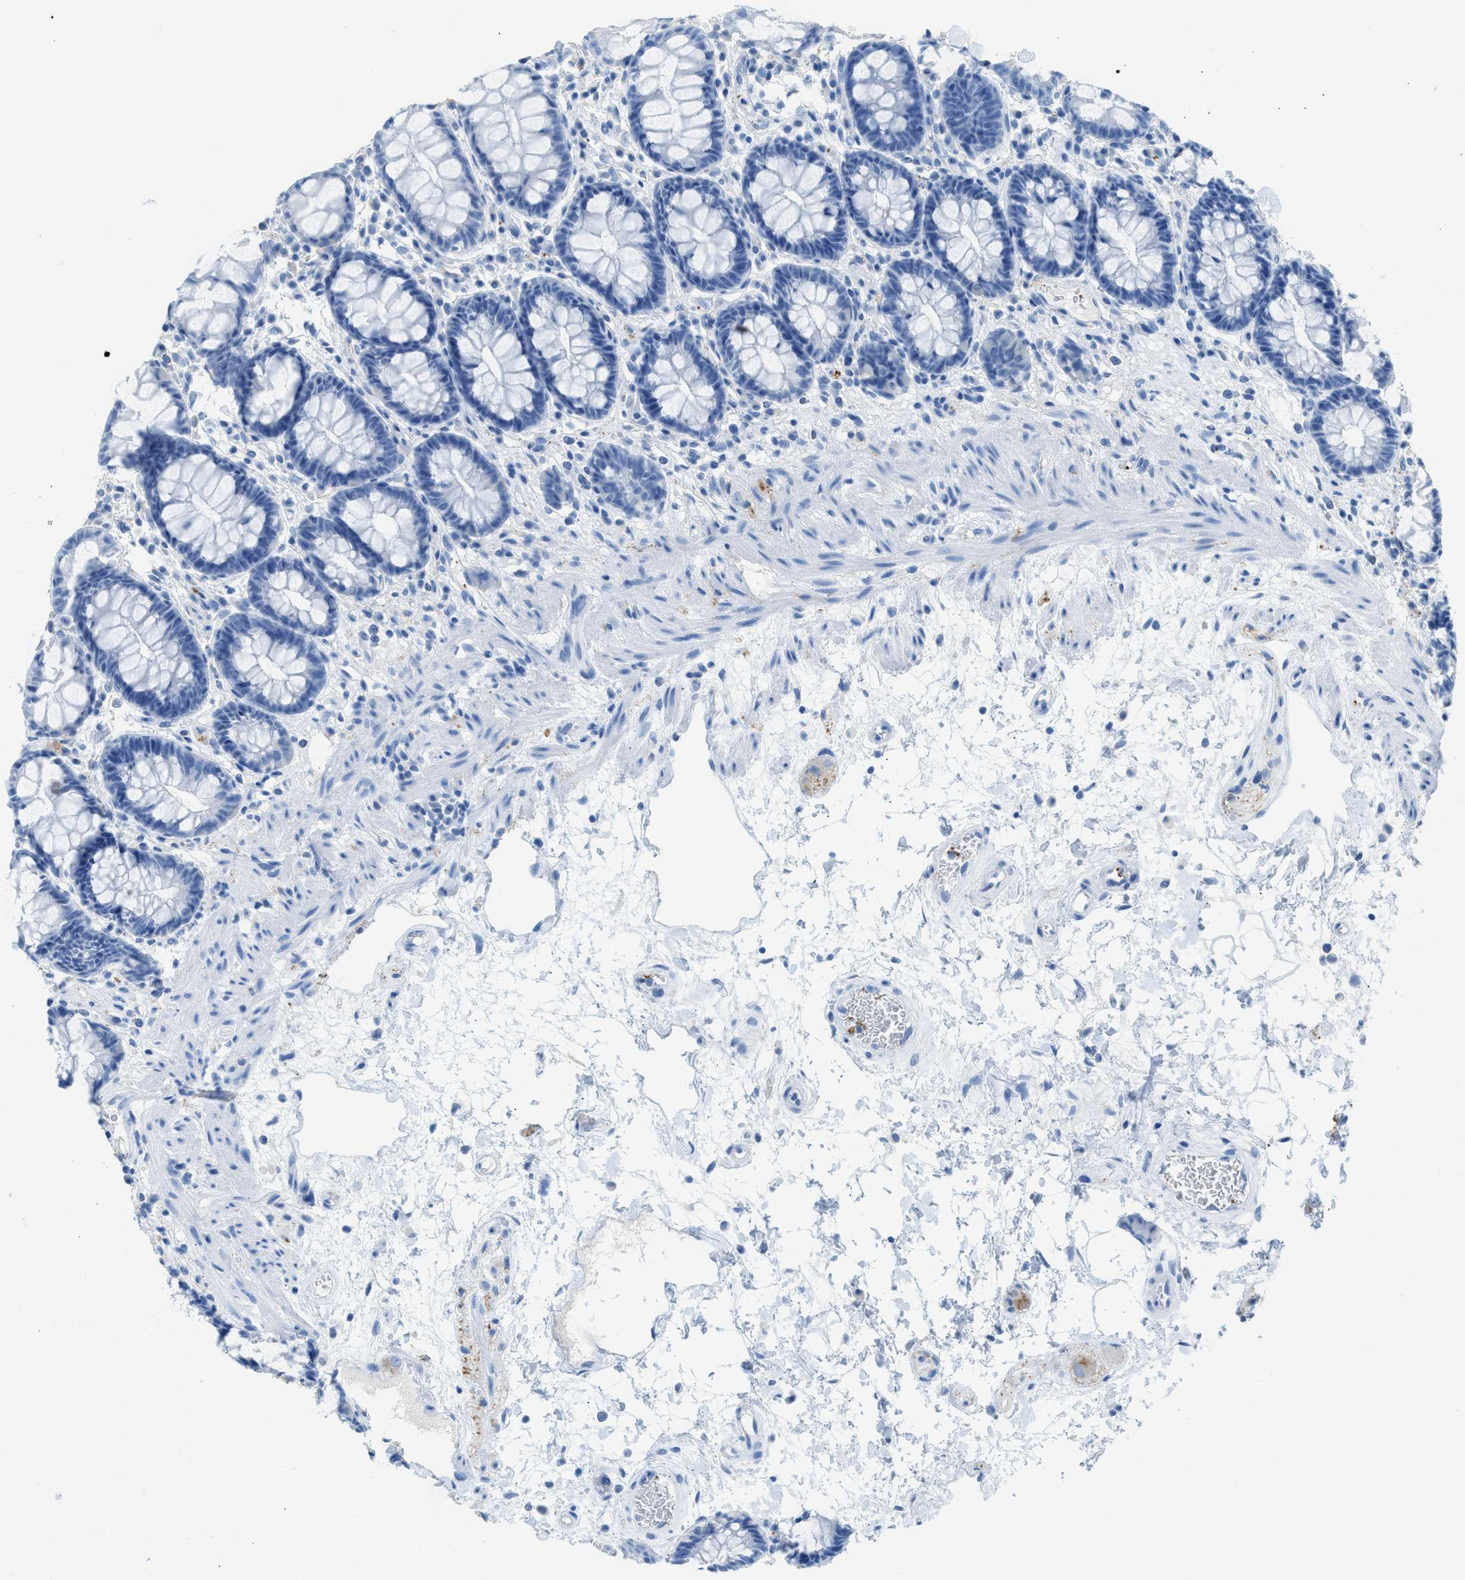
{"staining": {"intensity": "negative", "quantity": "none", "location": "none"}, "tissue": "rectum", "cell_type": "Glandular cells", "image_type": "normal", "snomed": [{"axis": "morphology", "description": "Normal tissue, NOS"}, {"axis": "topography", "description": "Rectum"}], "caption": "This micrograph is of unremarkable rectum stained with IHC to label a protein in brown with the nuclei are counter-stained blue. There is no expression in glandular cells. The staining was performed using DAB to visualize the protein expression in brown, while the nuclei were stained in blue with hematoxylin (Magnification: 20x).", "gene": "FAIM2", "patient": {"sex": "male", "age": 64}}